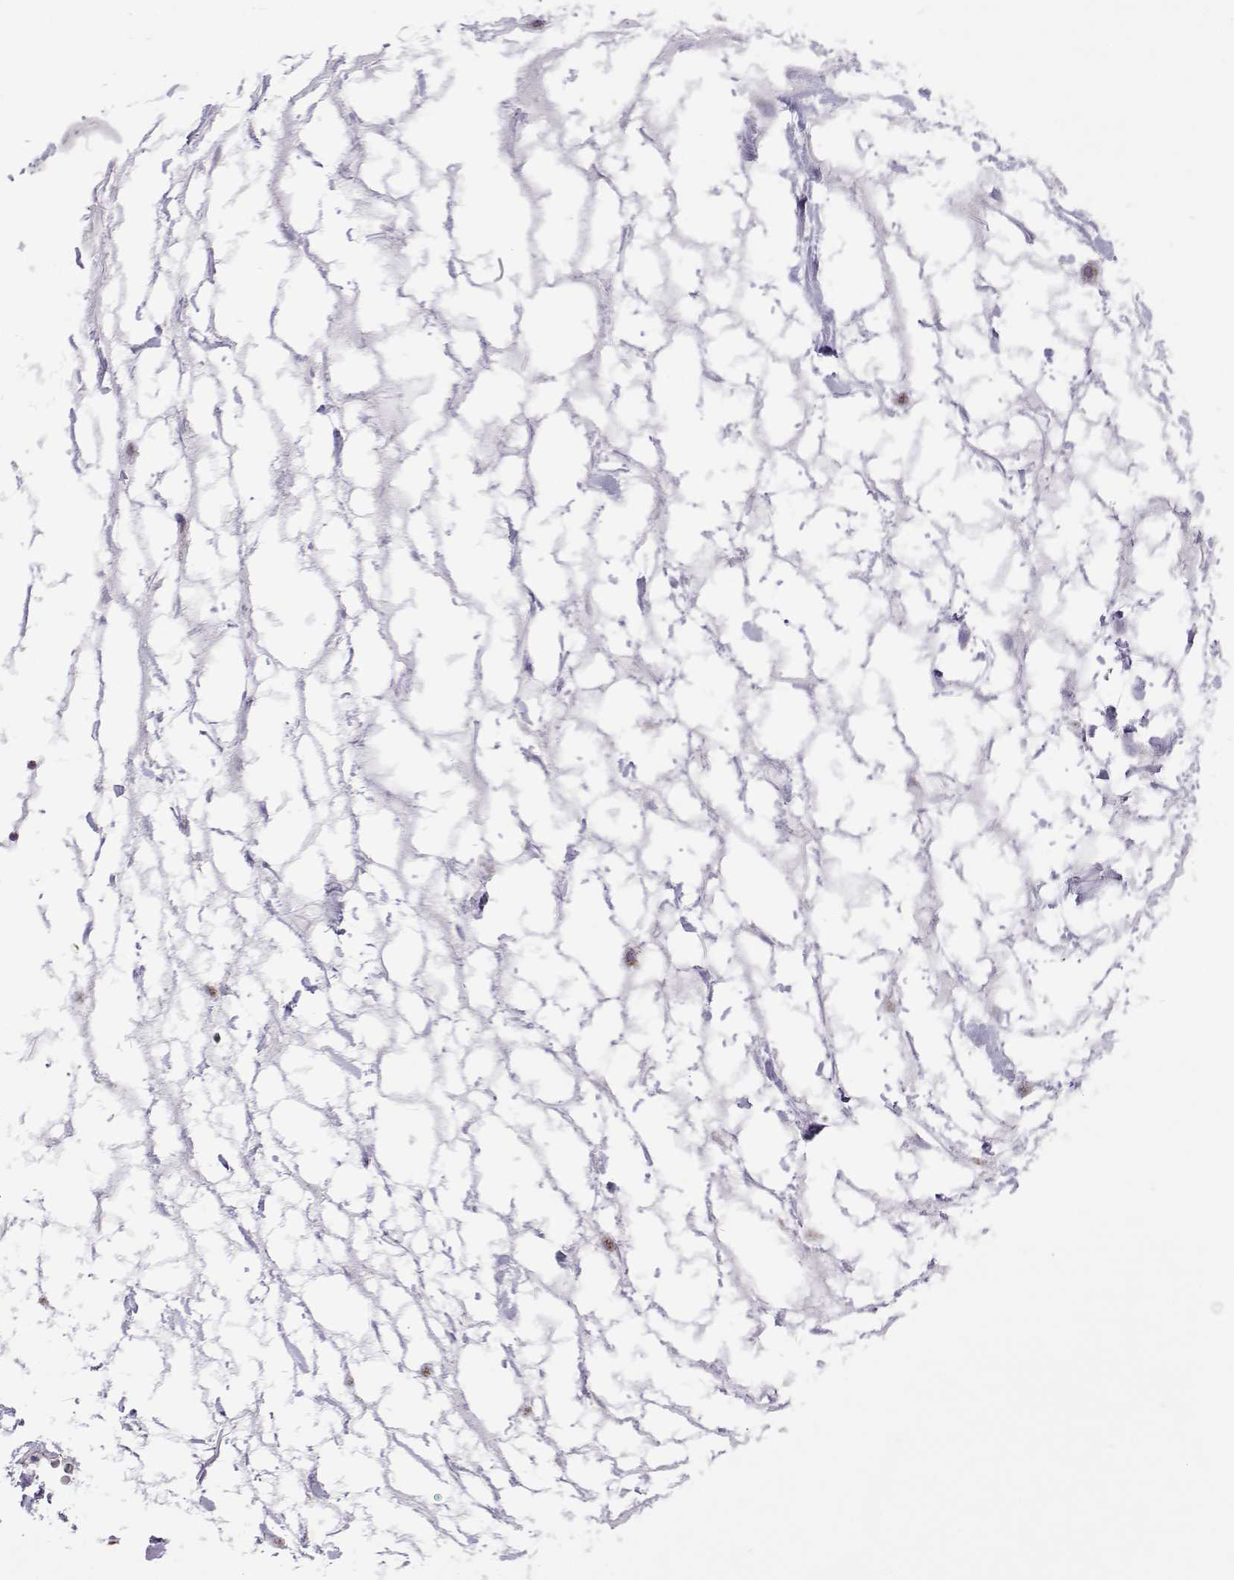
{"staining": {"intensity": "moderate", "quantity": "<25%", "location": "cytoplasmic/membranous"}, "tissue": "adipose tissue", "cell_type": "Adipocytes", "image_type": "normal", "snomed": [{"axis": "morphology", "description": "Normal tissue, NOS"}, {"axis": "topography", "description": "Lymph node"}, {"axis": "topography", "description": "Cartilage tissue"}, {"axis": "topography", "description": "Nasopharynx"}], "caption": "Unremarkable adipose tissue was stained to show a protein in brown. There is low levels of moderate cytoplasmic/membranous positivity in approximately <25% of adipocytes. The staining was performed using DAB, with brown indicating positive protein expression. Nuclei are stained blue with hematoxylin.", "gene": "MCCC2", "patient": {"sex": "male", "age": 63}}